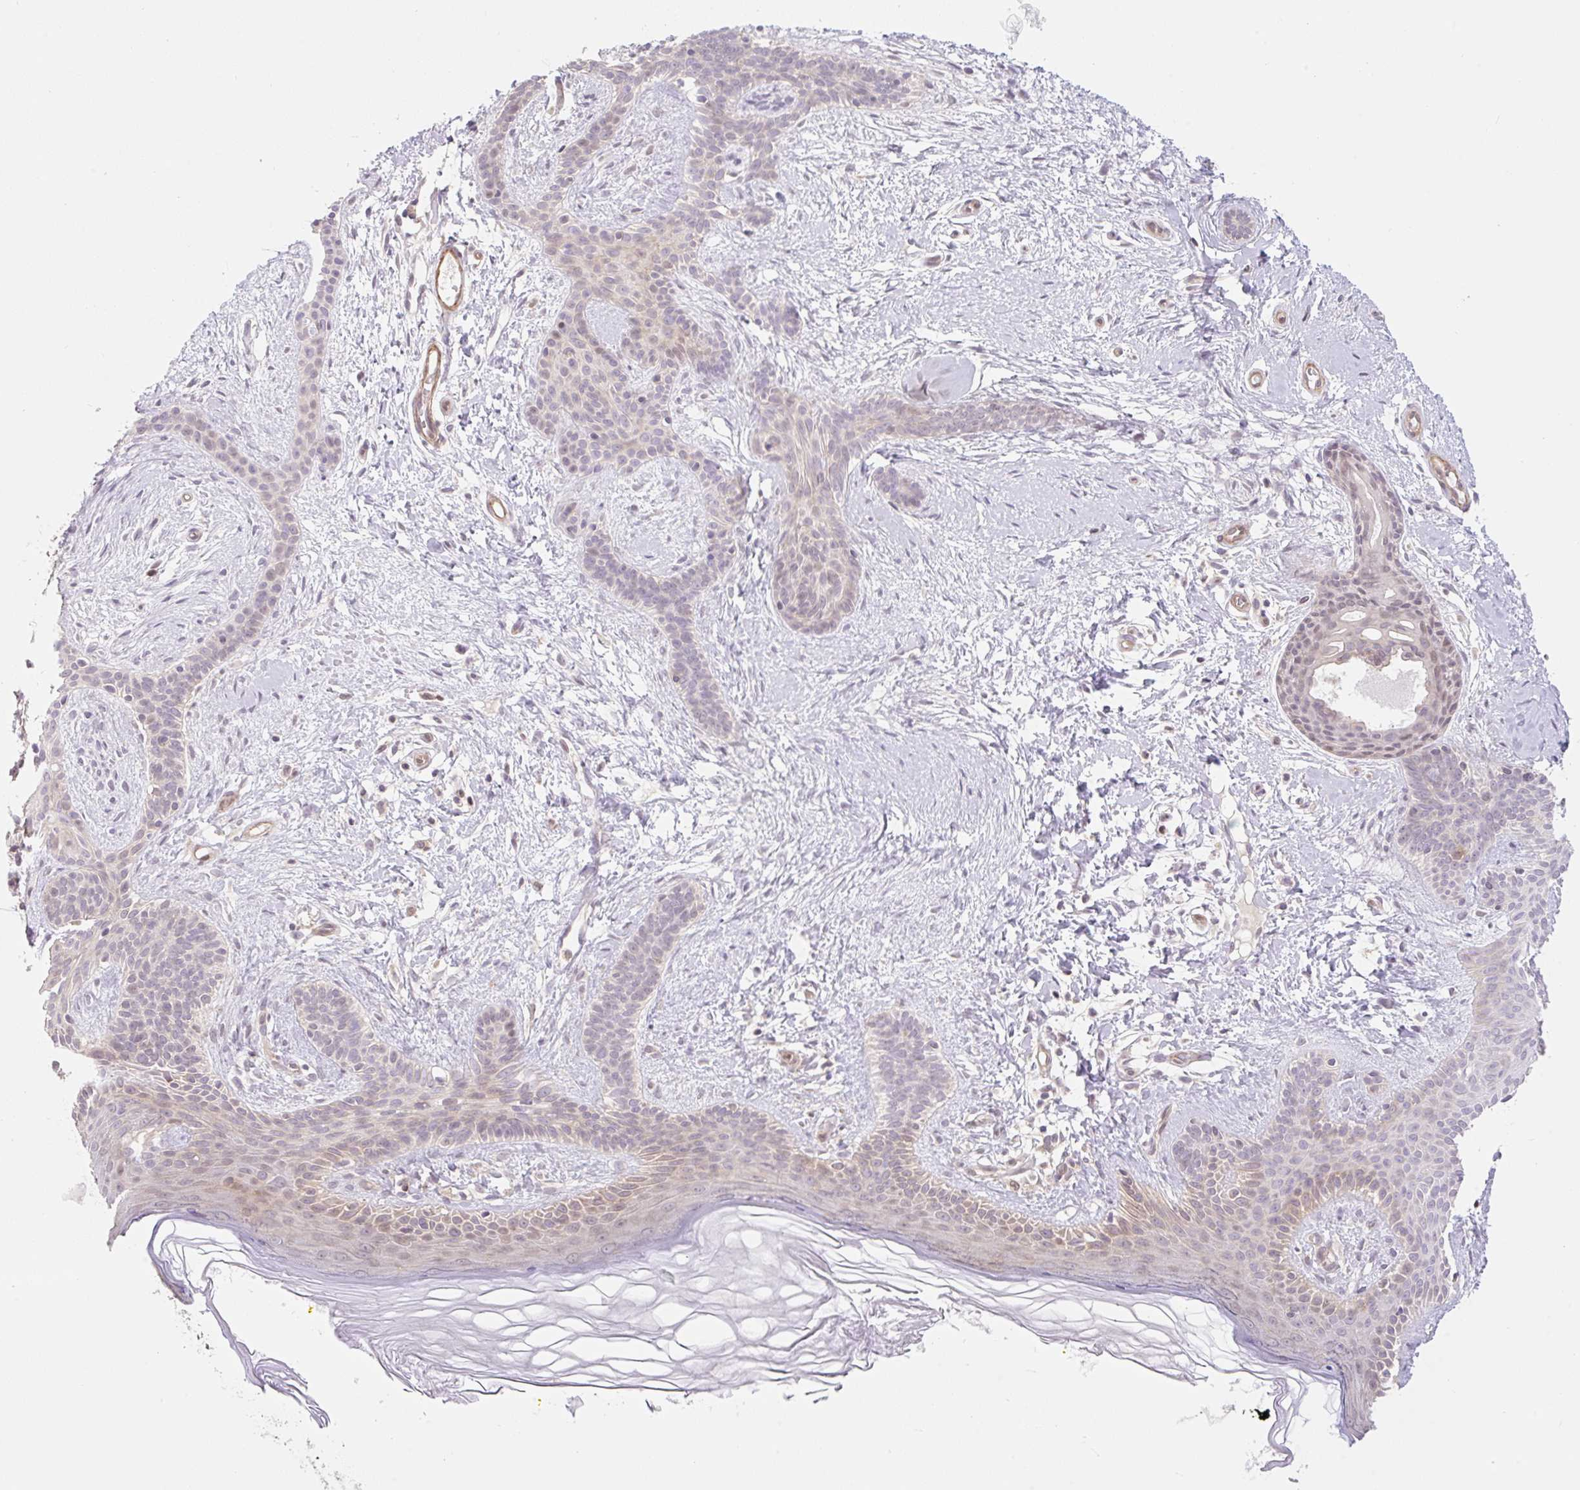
{"staining": {"intensity": "negative", "quantity": "none", "location": "none"}, "tissue": "skin cancer", "cell_type": "Tumor cells", "image_type": "cancer", "snomed": [{"axis": "morphology", "description": "Basal cell carcinoma"}, {"axis": "topography", "description": "Skin"}], "caption": "DAB (3,3'-diaminobenzidine) immunohistochemical staining of human skin cancer reveals no significant staining in tumor cells.", "gene": "EMC10", "patient": {"sex": "male", "age": 78}}